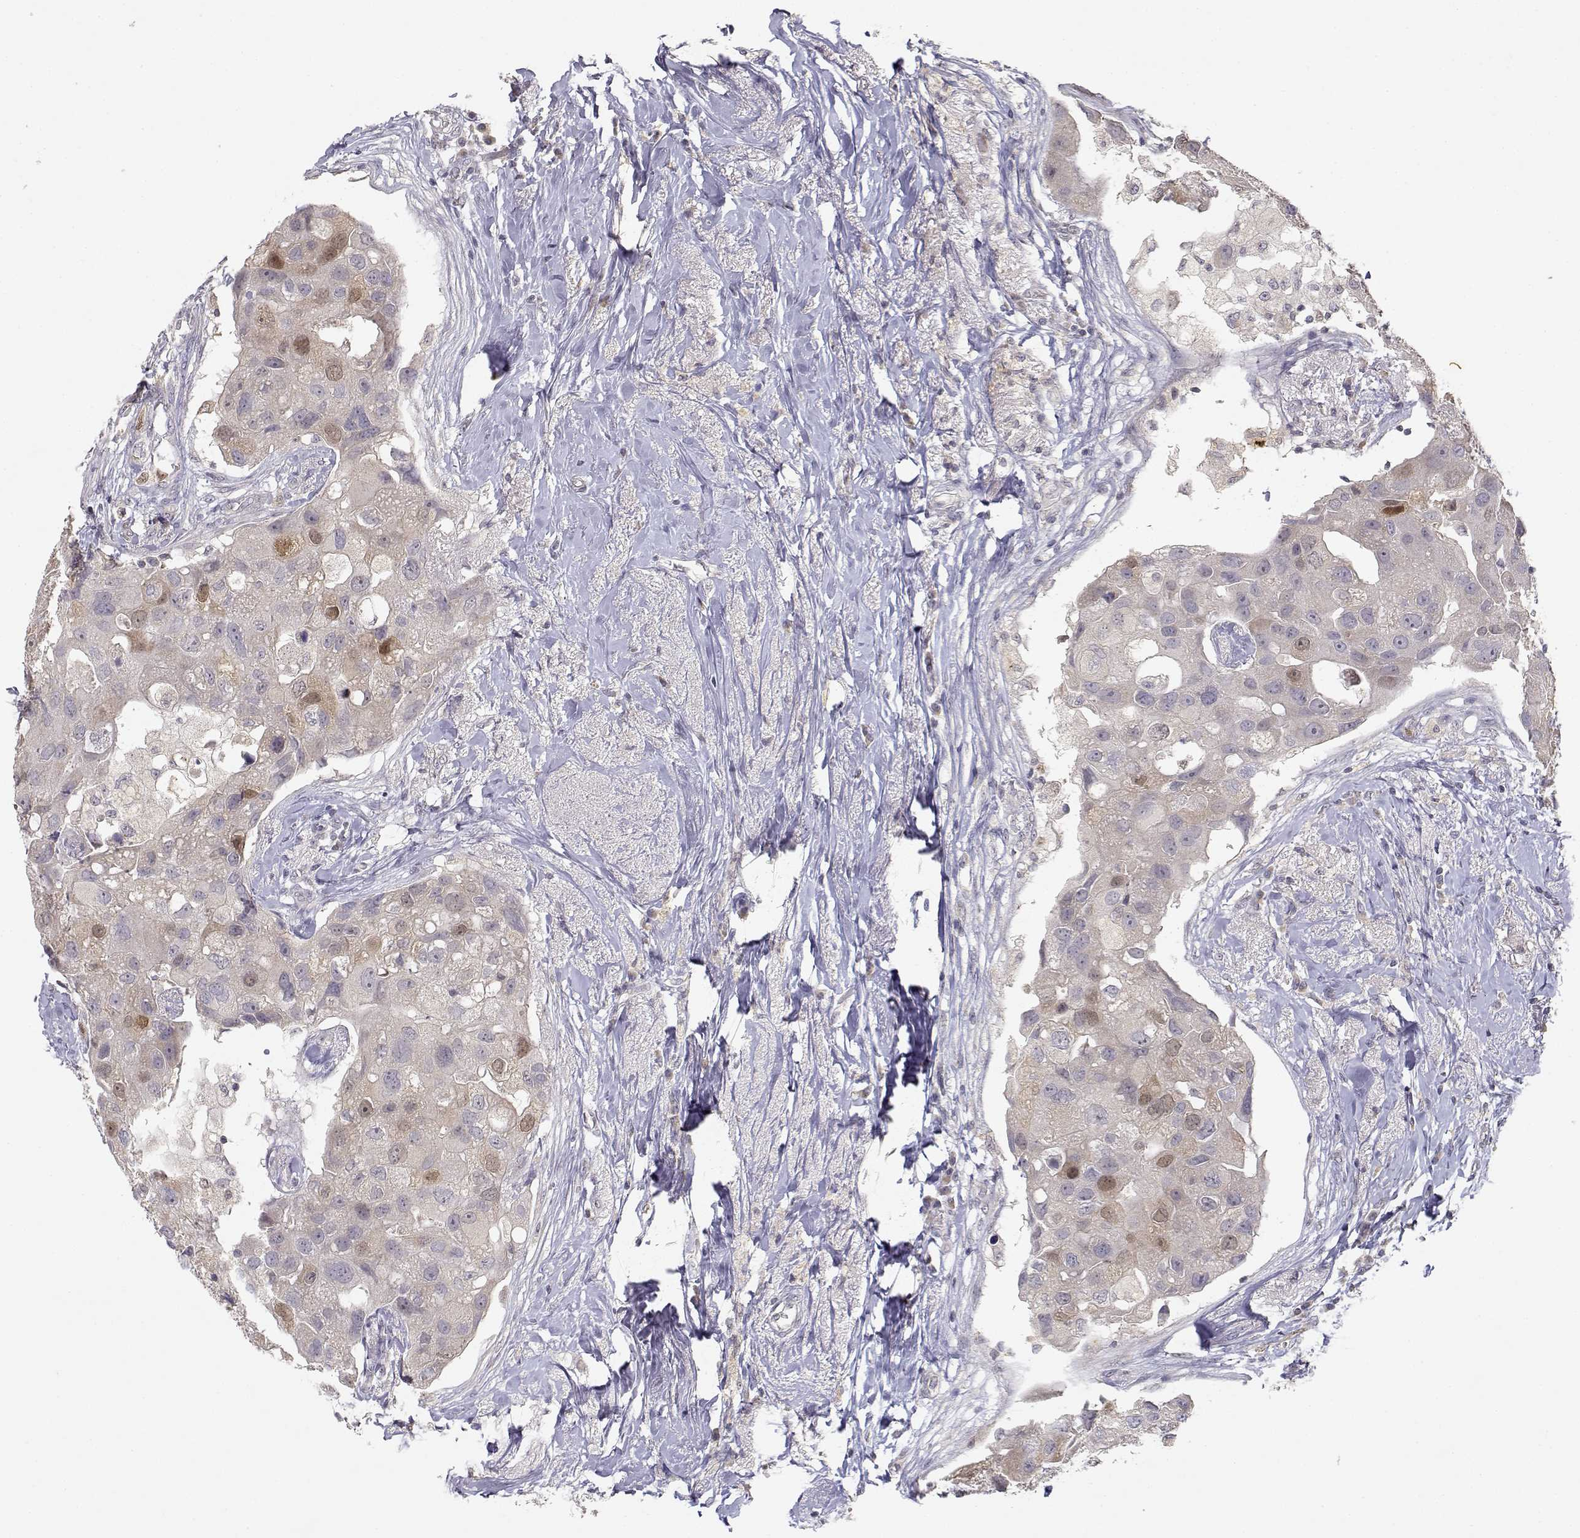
{"staining": {"intensity": "weak", "quantity": "<25%", "location": "cytoplasmic/membranous,nuclear"}, "tissue": "breast cancer", "cell_type": "Tumor cells", "image_type": "cancer", "snomed": [{"axis": "morphology", "description": "Duct carcinoma"}, {"axis": "topography", "description": "Breast"}], "caption": "IHC micrograph of breast cancer stained for a protein (brown), which exhibits no positivity in tumor cells.", "gene": "RAD51", "patient": {"sex": "female", "age": 43}}